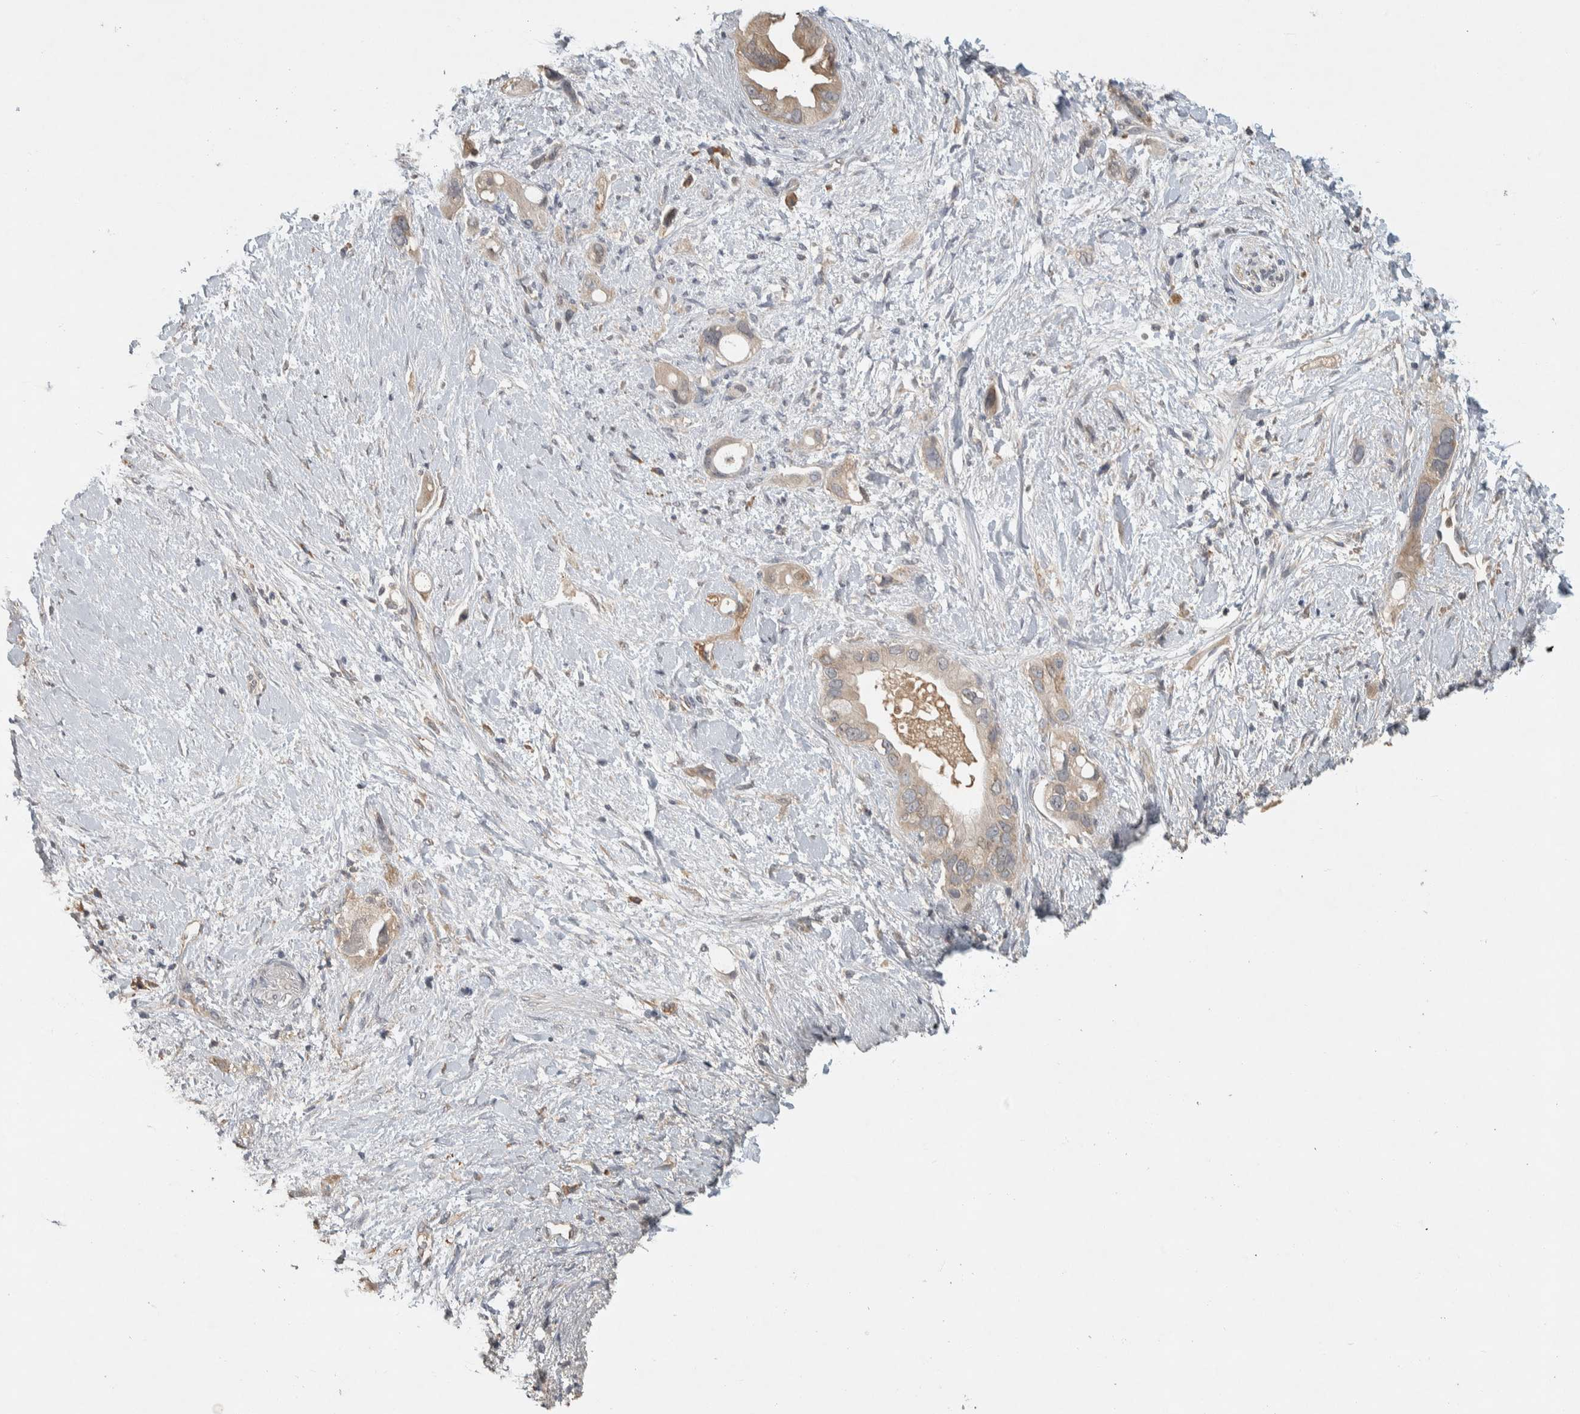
{"staining": {"intensity": "weak", "quantity": "<25%", "location": "cytoplasmic/membranous"}, "tissue": "pancreatic cancer", "cell_type": "Tumor cells", "image_type": "cancer", "snomed": [{"axis": "morphology", "description": "Adenocarcinoma, NOS"}, {"axis": "topography", "description": "Pancreas"}], "caption": "Immunohistochemical staining of pancreatic cancer (adenocarcinoma) demonstrates no significant staining in tumor cells.", "gene": "EIF3H", "patient": {"sex": "female", "age": 56}}